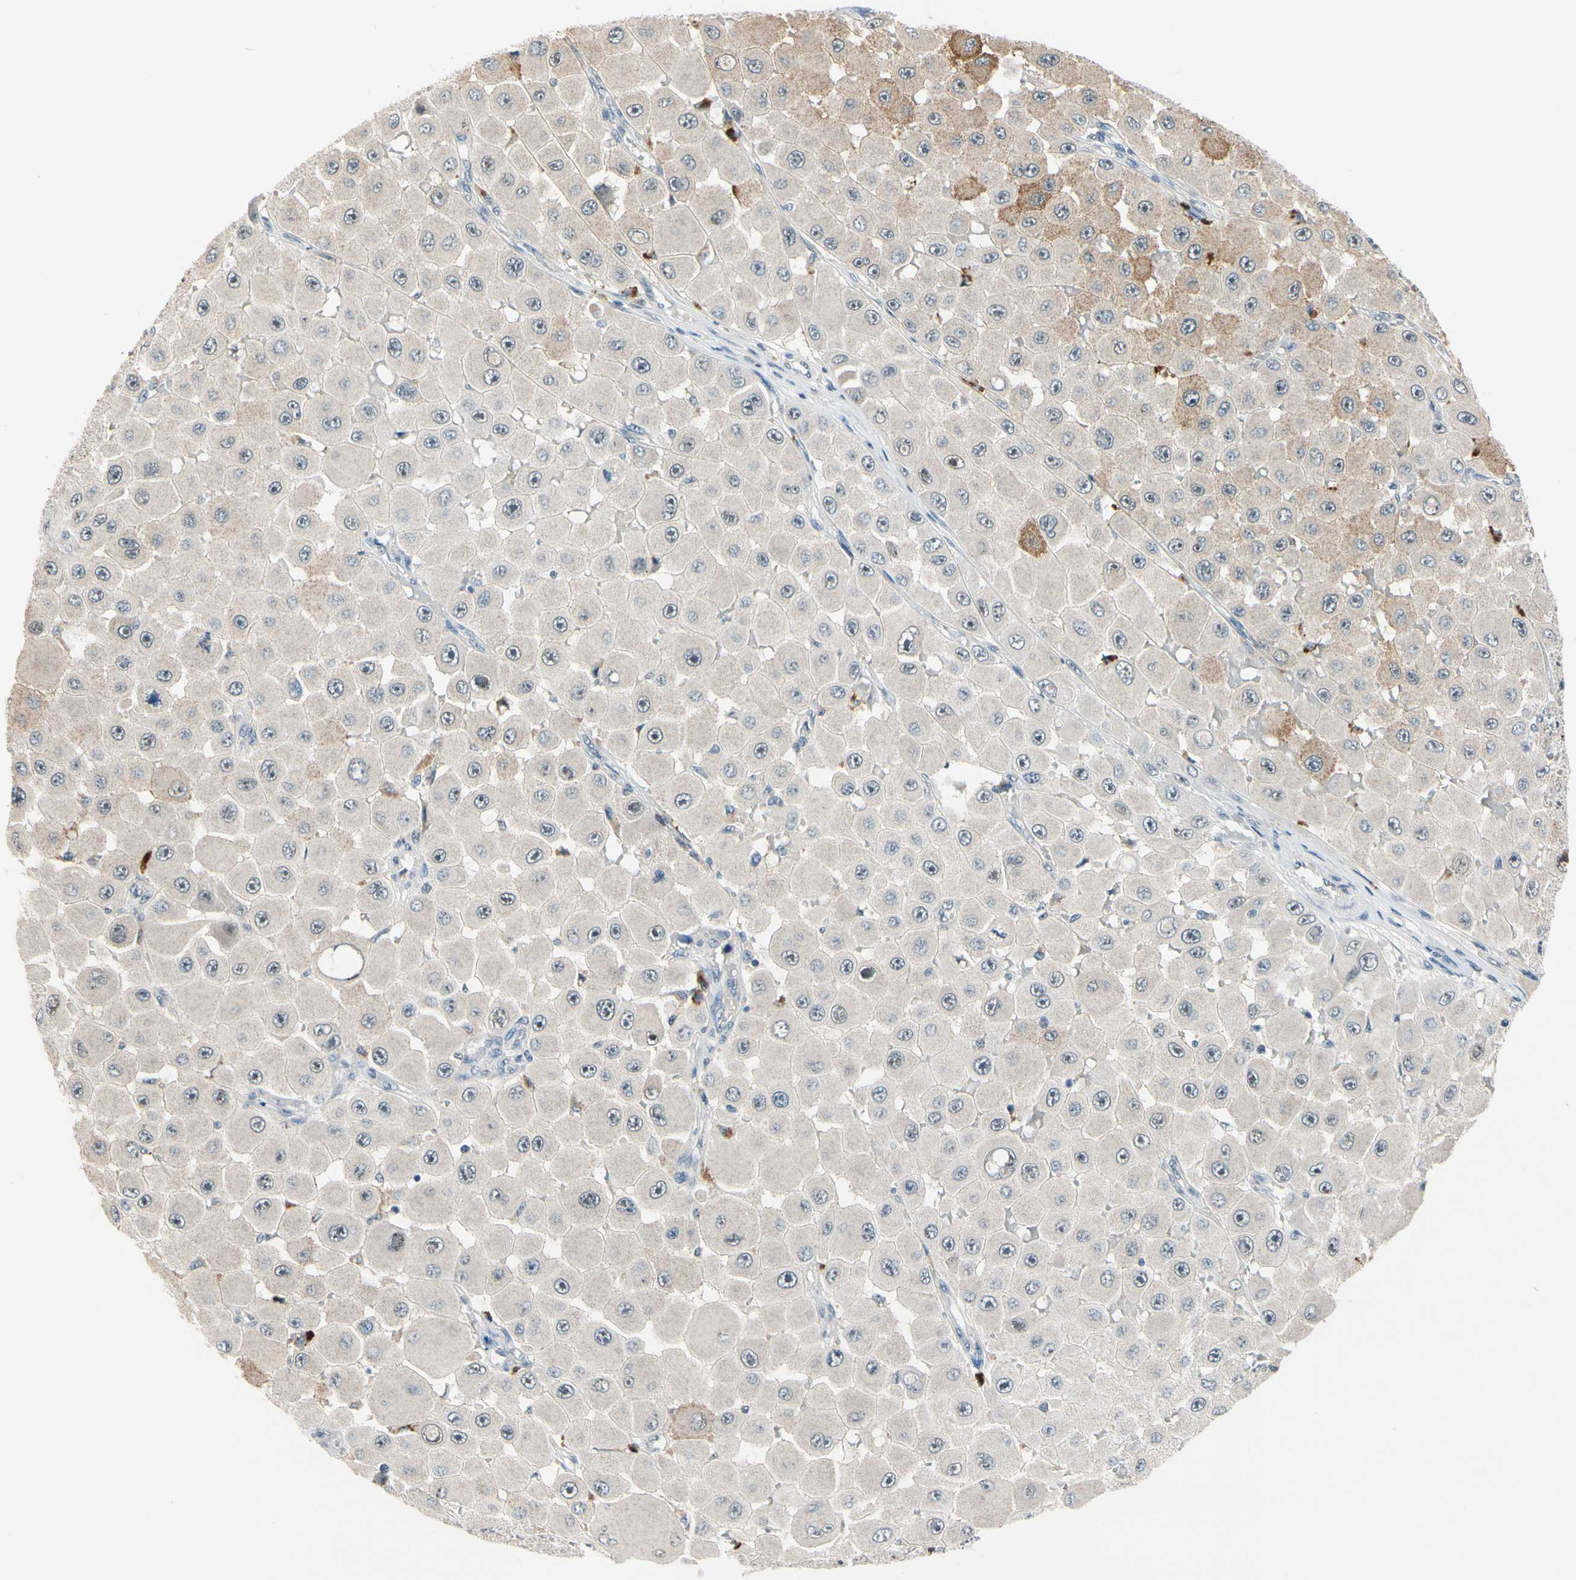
{"staining": {"intensity": "negative", "quantity": "none", "location": "none"}, "tissue": "melanoma", "cell_type": "Tumor cells", "image_type": "cancer", "snomed": [{"axis": "morphology", "description": "Malignant melanoma, NOS"}, {"axis": "topography", "description": "Skin"}], "caption": "DAB (3,3'-diaminobenzidine) immunohistochemical staining of melanoma displays no significant expression in tumor cells.", "gene": "SLC27A6", "patient": {"sex": "female", "age": 81}}